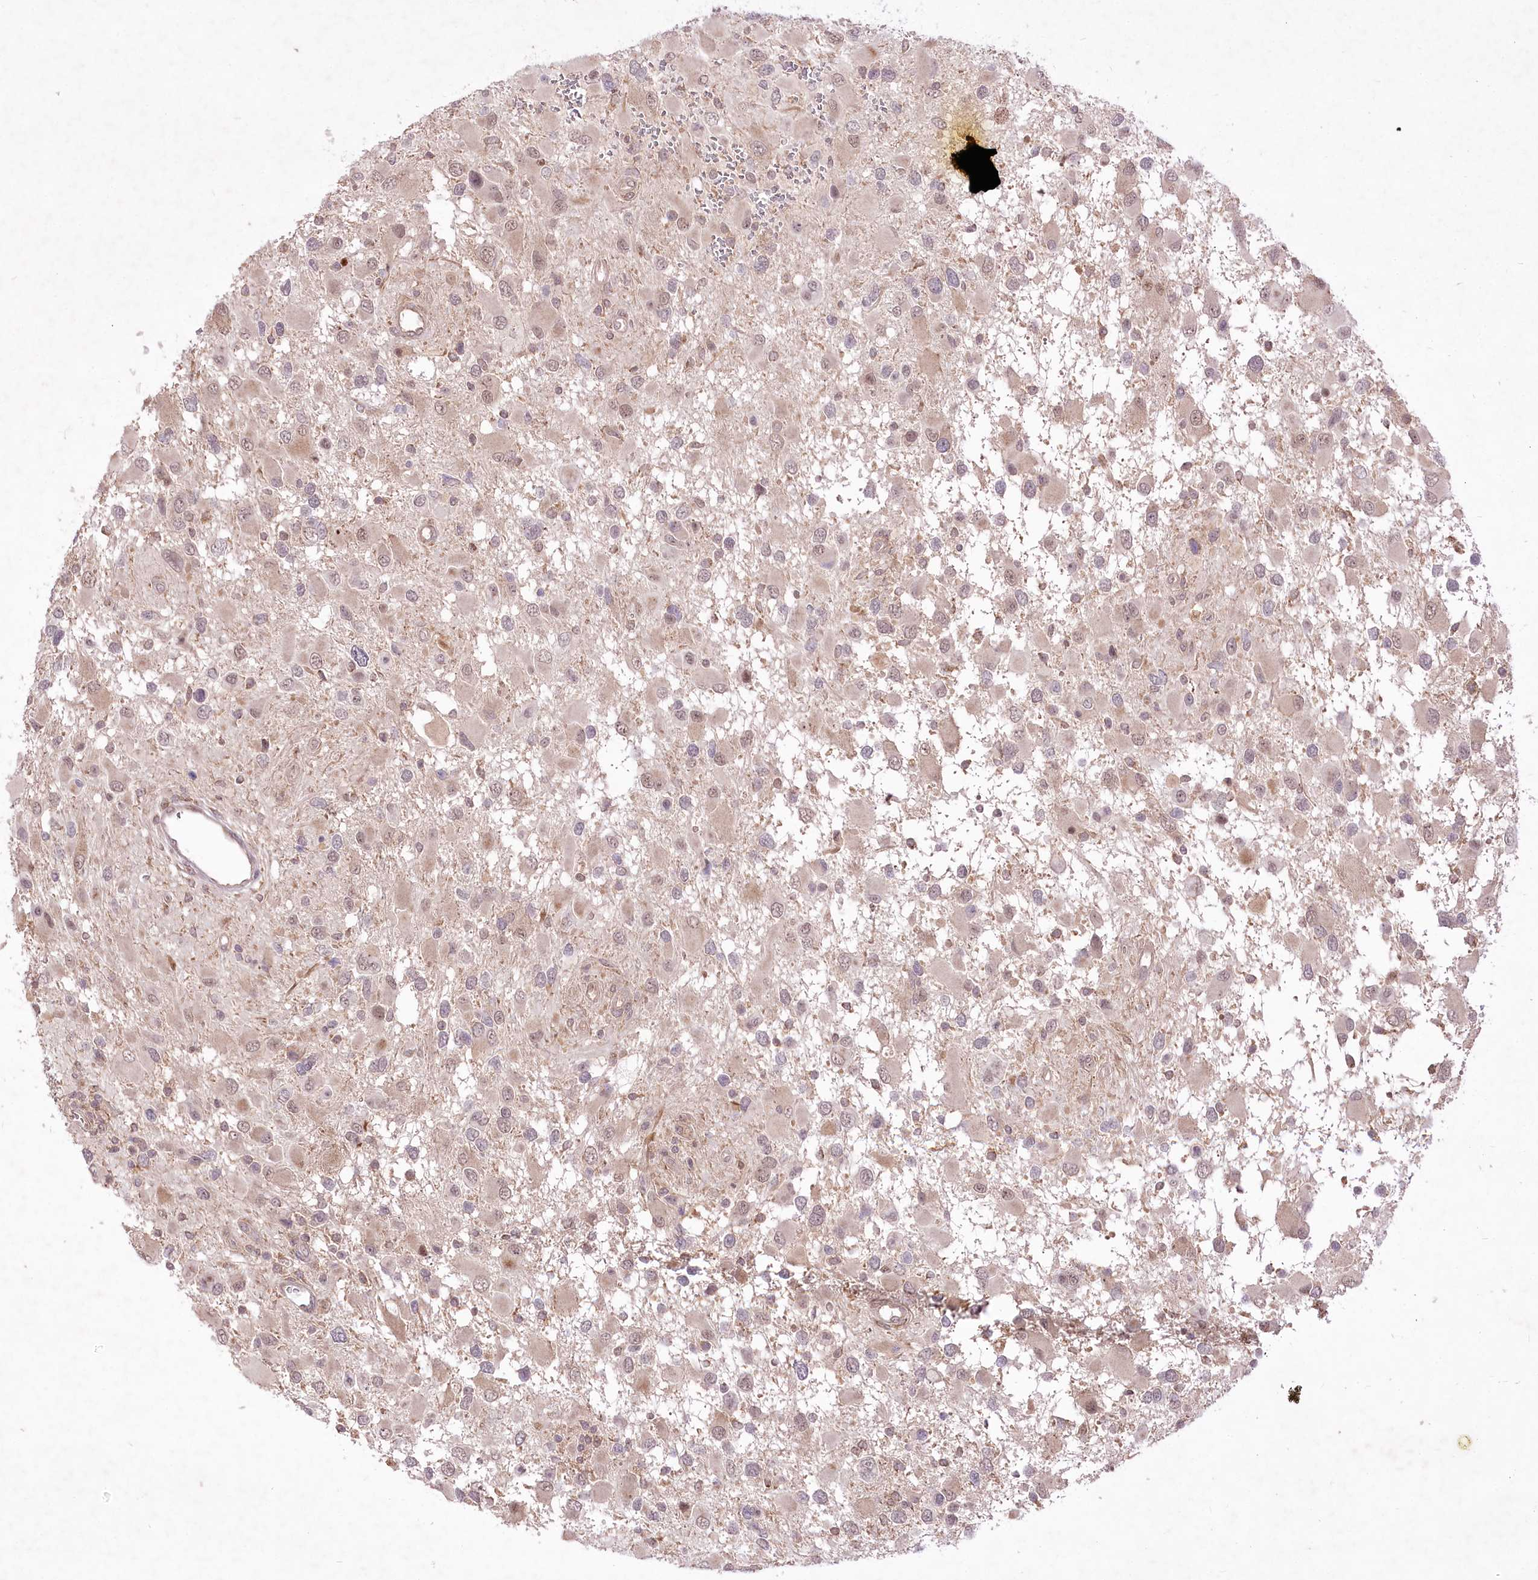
{"staining": {"intensity": "weak", "quantity": "25%-75%", "location": "cytoplasmic/membranous,nuclear"}, "tissue": "glioma", "cell_type": "Tumor cells", "image_type": "cancer", "snomed": [{"axis": "morphology", "description": "Glioma, malignant, High grade"}, {"axis": "topography", "description": "Brain"}], "caption": "Immunohistochemical staining of human glioma demonstrates low levels of weak cytoplasmic/membranous and nuclear positivity in approximately 25%-75% of tumor cells.", "gene": "HELT", "patient": {"sex": "male", "age": 53}}